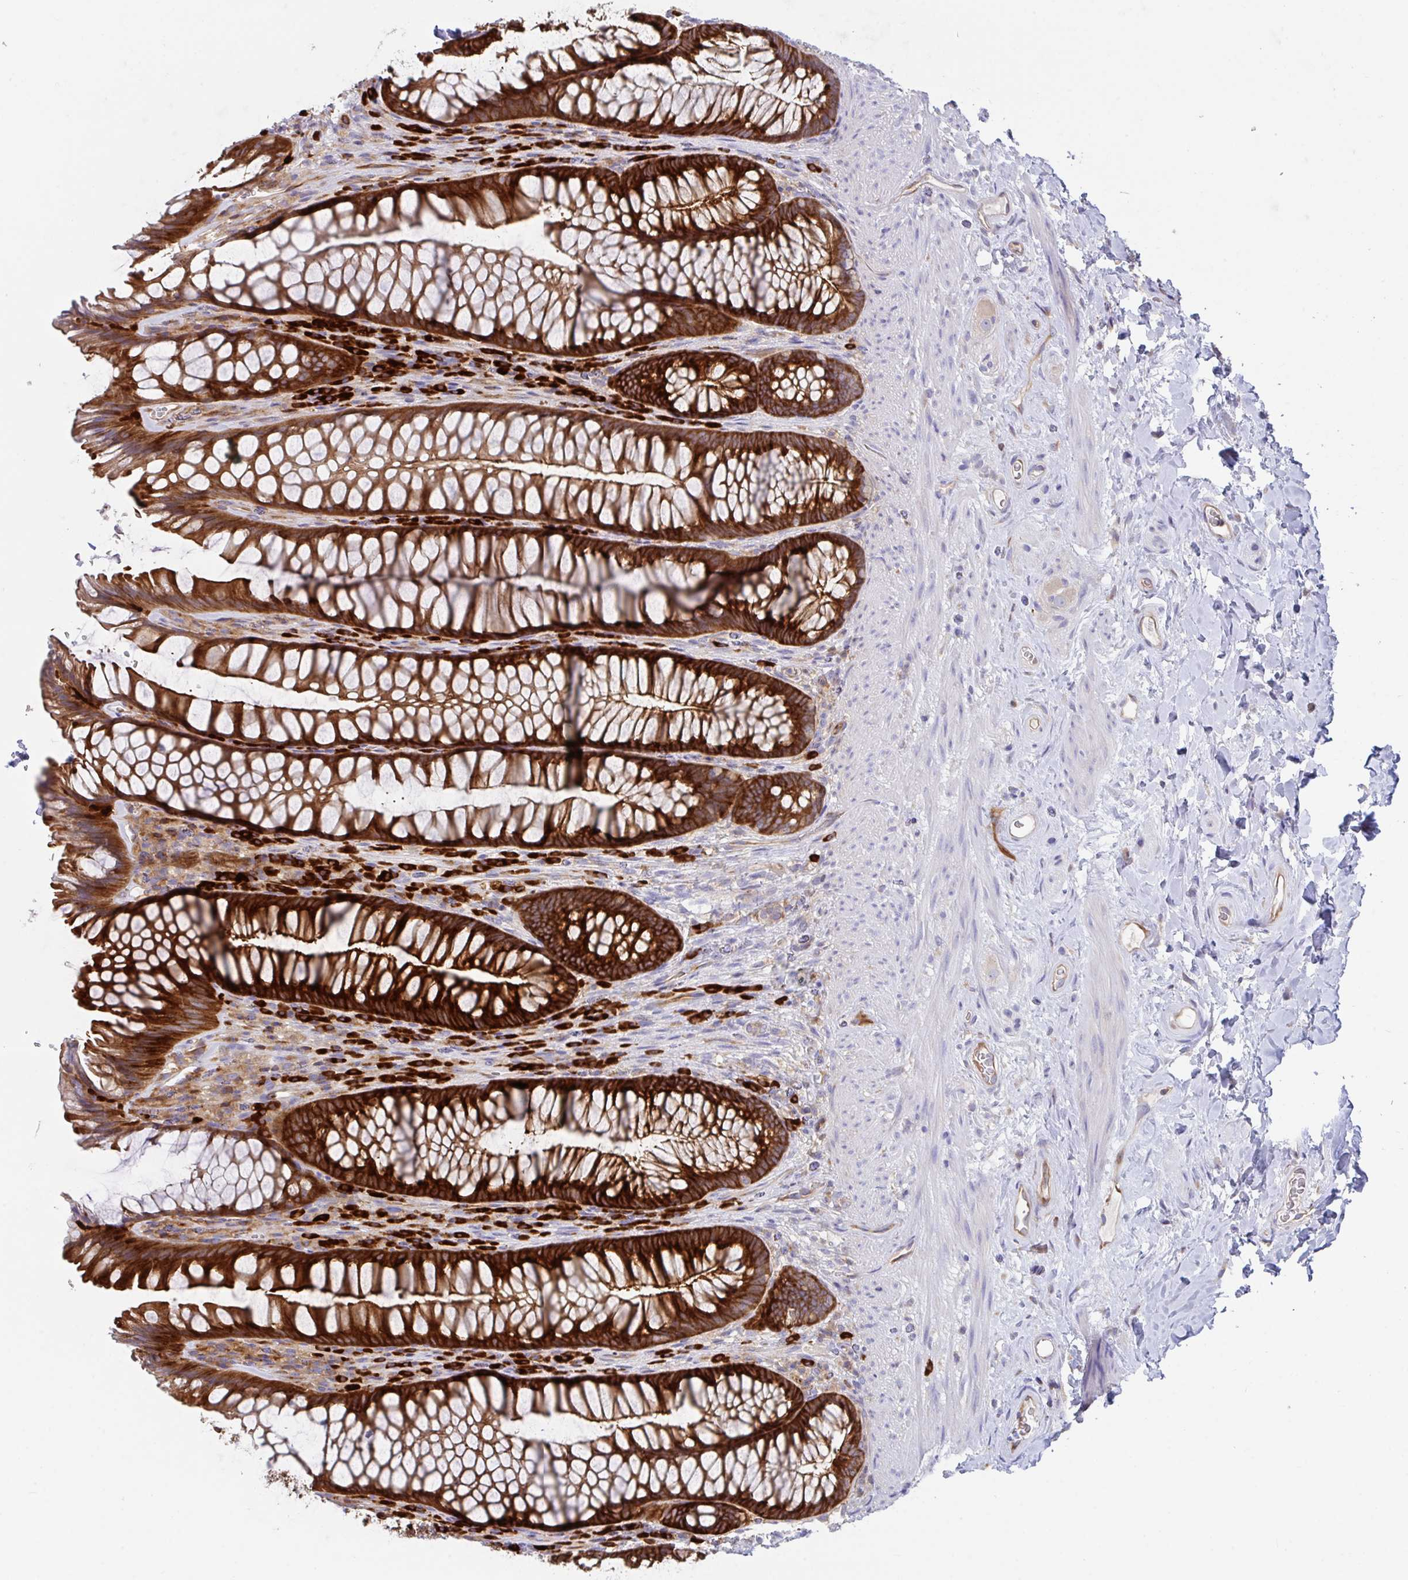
{"staining": {"intensity": "strong", "quantity": ">75%", "location": "cytoplasmic/membranous"}, "tissue": "rectum", "cell_type": "Glandular cells", "image_type": "normal", "snomed": [{"axis": "morphology", "description": "Normal tissue, NOS"}, {"axis": "topography", "description": "Rectum"}], "caption": "Immunohistochemical staining of benign rectum displays high levels of strong cytoplasmic/membranous expression in about >75% of glandular cells.", "gene": "YARS2", "patient": {"sex": "male", "age": 53}}